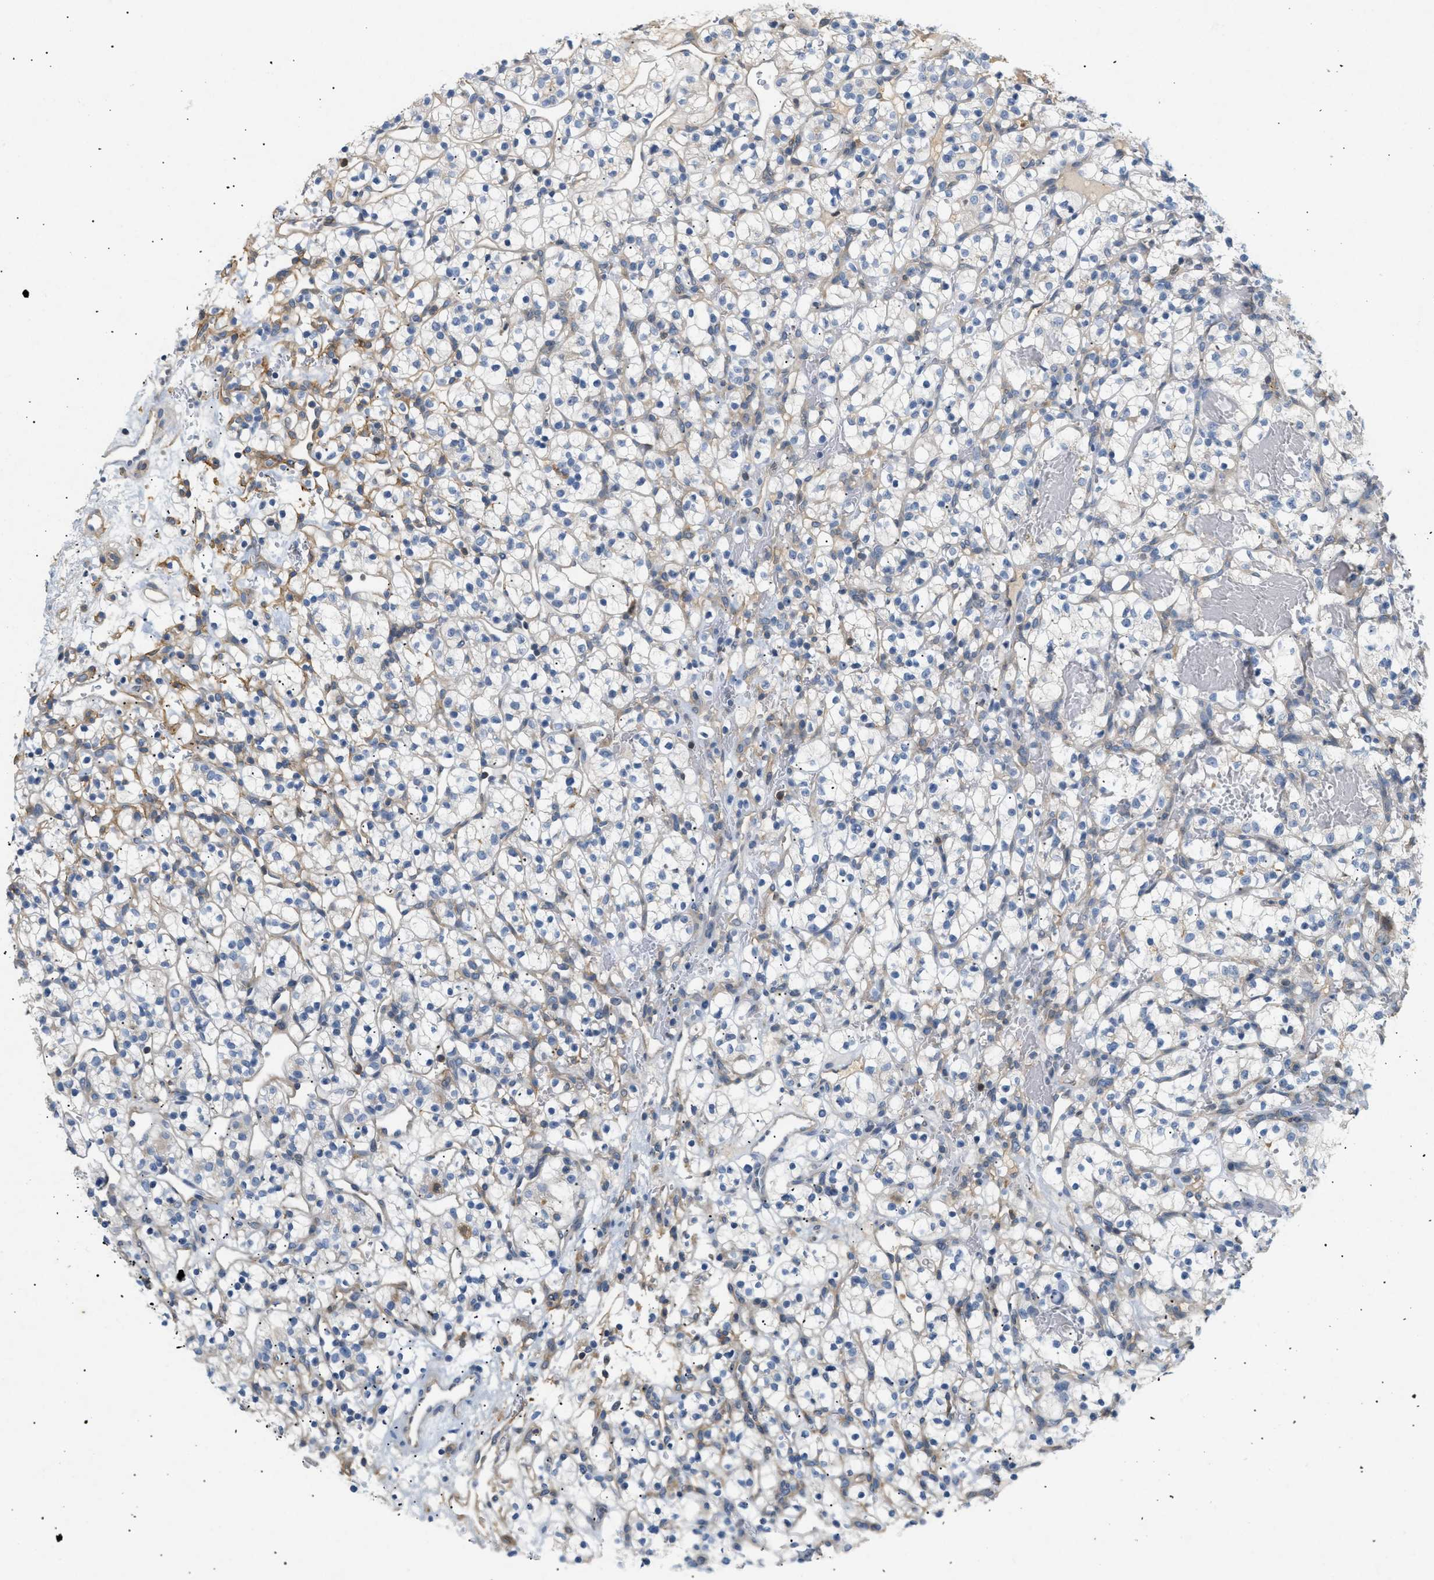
{"staining": {"intensity": "moderate", "quantity": "<25%", "location": "cytoplasmic/membranous"}, "tissue": "renal cancer", "cell_type": "Tumor cells", "image_type": "cancer", "snomed": [{"axis": "morphology", "description": "Adenocarcinoma, NOS"}, {"axis": "topography", "description": "Kidney"}], "caption": "Protein analysis of renal cancer (adenocarcinoma) tissue exhibits moderate cytoplasmic/membranous positivity in about <25% of tumor cells.", "gene": "FARS2", "patient": {"sex": "female", "age": 57}}